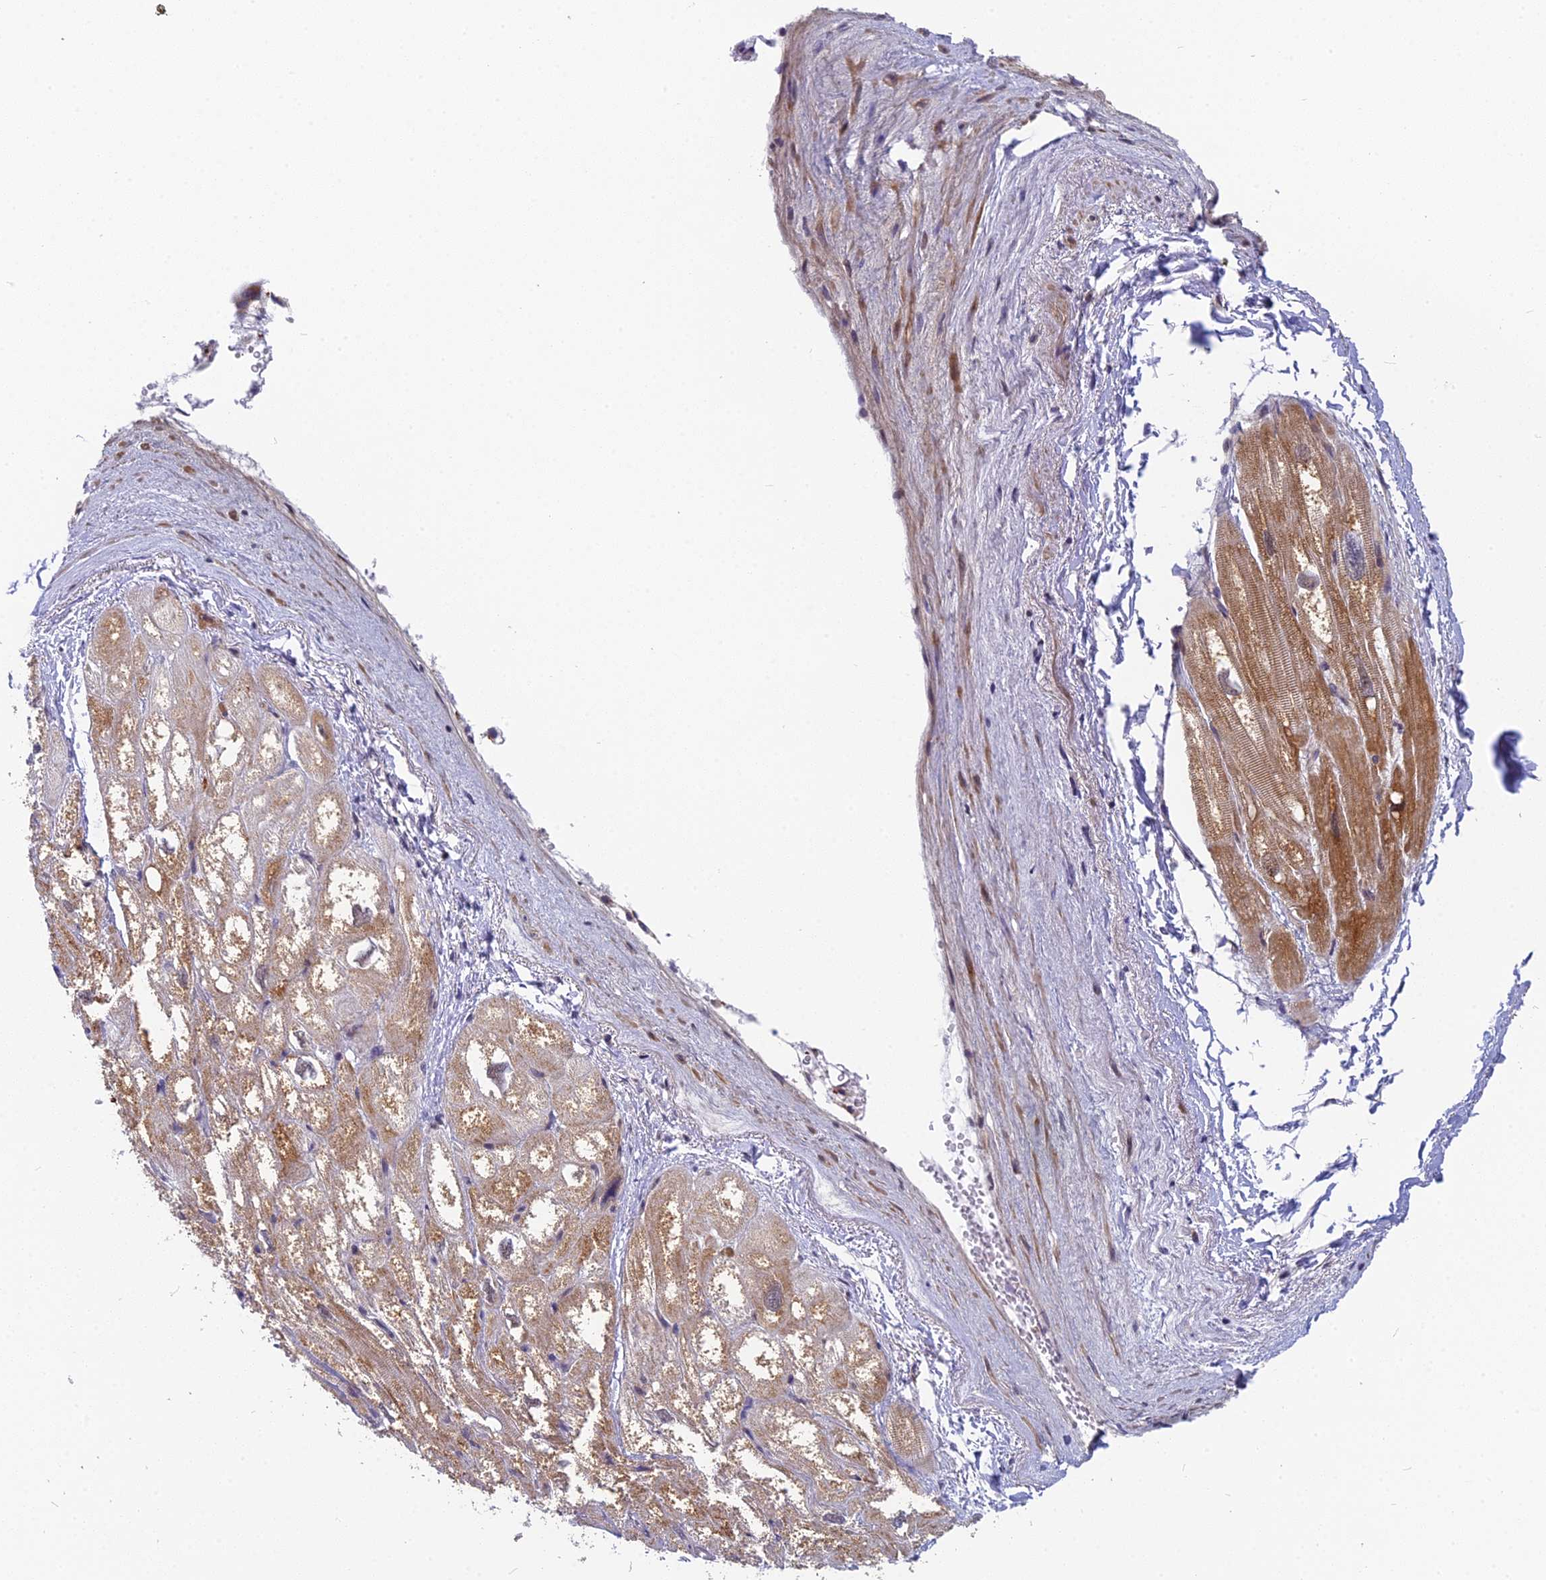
{"staining": {"intensity": "strong", "quantity": ">75%", "location": "cytoplasmic/membranous"}, "tissue": "heart muscle", "cell_type": "Cardiomyocytes", "image_type": "normal", "snomed": [{"axis": "morphology", "description": "Normal tissue, NOS"}, {"axis": "topography", "description": "Heart"}], "caption": "The photomicrograph shows immunohistochemical staining of benign heart muscle. There is strong cytoplasmic/membranous staining is present in approximately >75% of cardiomyocytes. Immunohistochemistry stains the protein of interest in brown and the nuclei are stained blue.", "gene": "CMC1", "patient": {"sex": "male", "age": 50}}